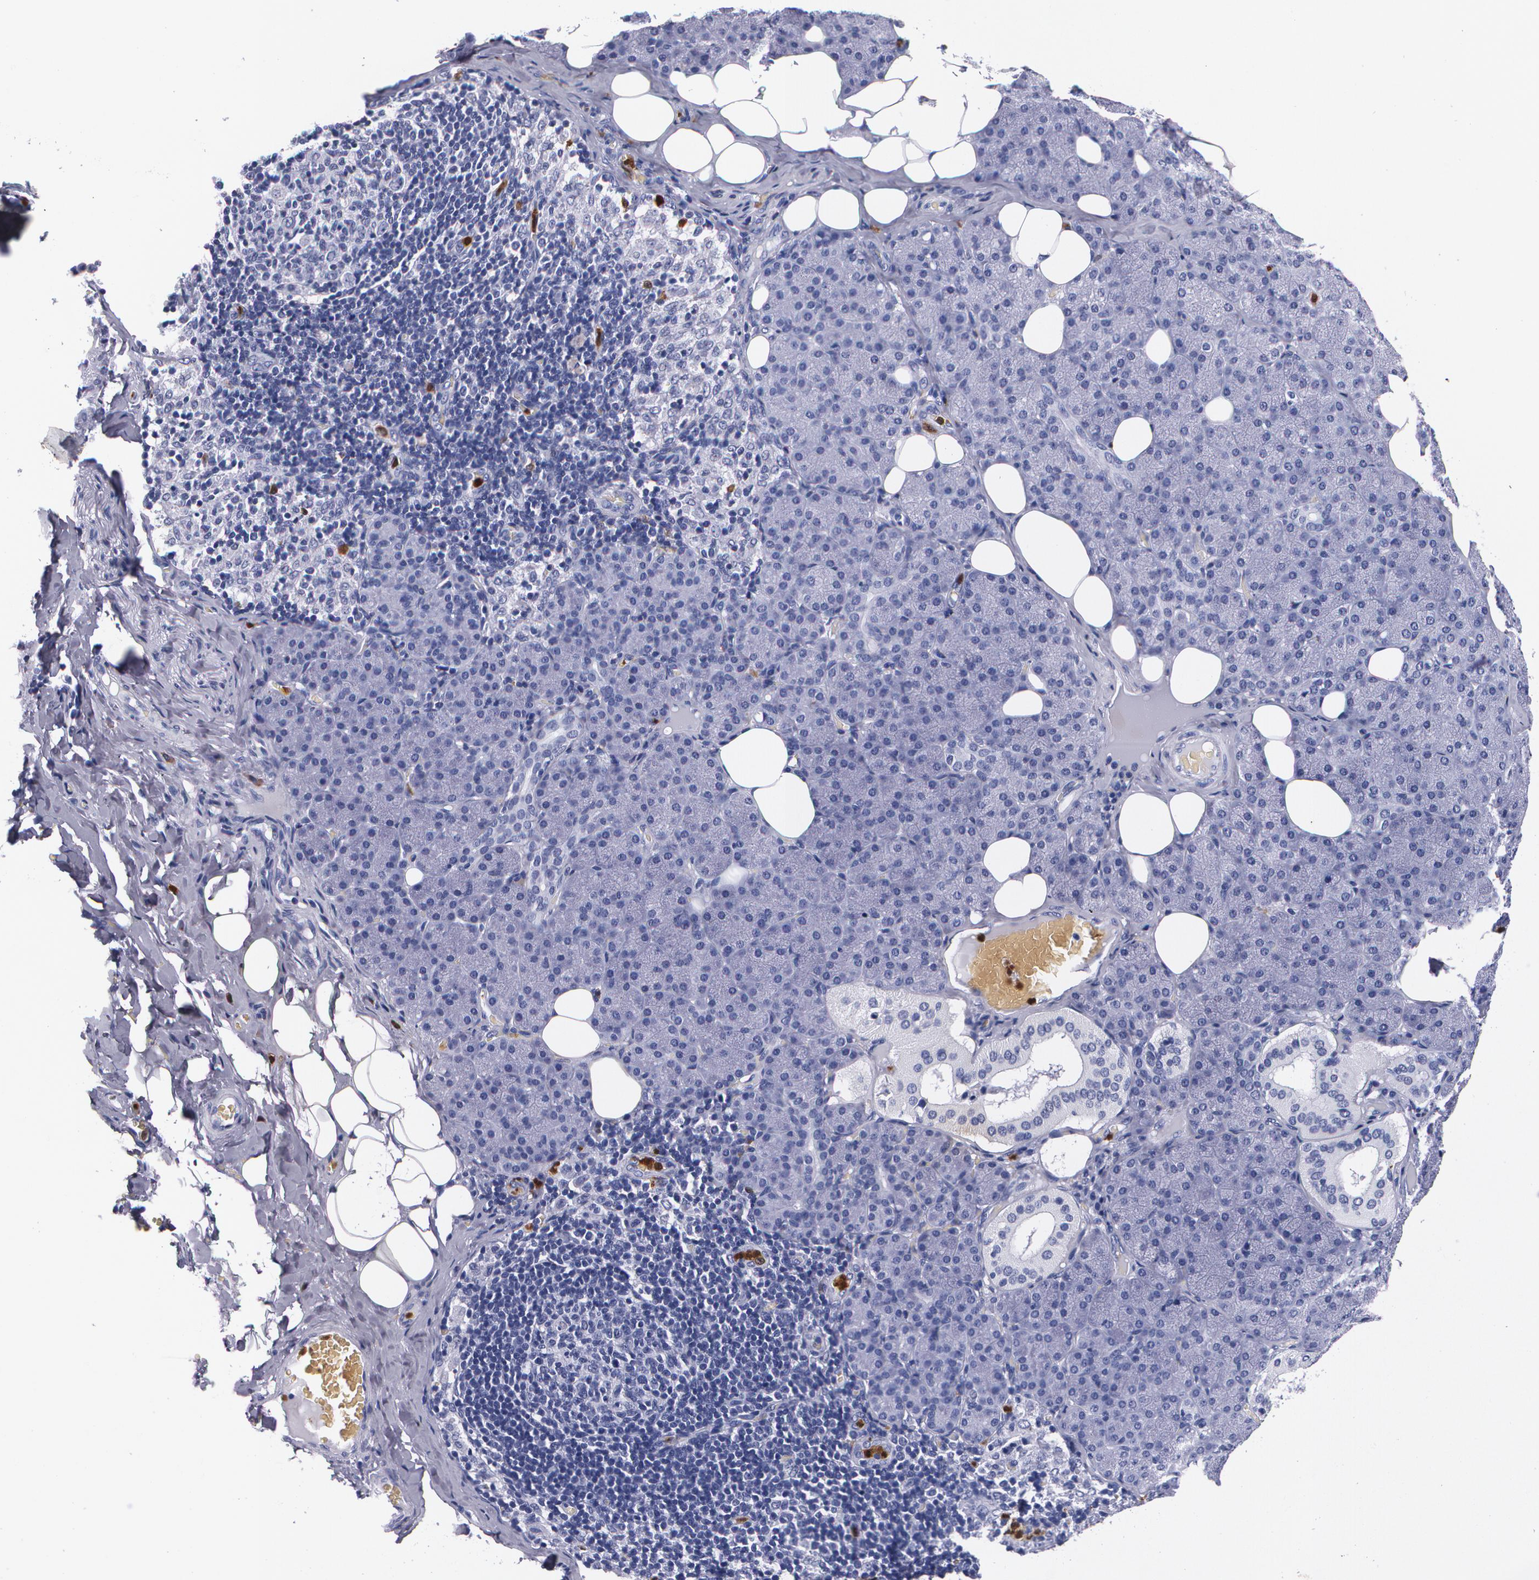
{"staining": {"intensity": "negative", "quantity": "none", "location": "none"}, "tissue": "salivary gland", "cell_type": "Glandular cells", "image_type": "normal", "snomed": [{"axis": "morphology", "description": "Normal tissue, NOS"}, {"axis": "topography", "description": "Lymph node"}, {"axis": "topography", "description": "Salivary gland"}], "caption": "A high-resolution histopathology image shows immunohistochemistry staining of normal salivary gland, which reveals no significant positivity in glandular cells.", "gene": "S100A8", "patient": {"sex": "male", "age": 8}}